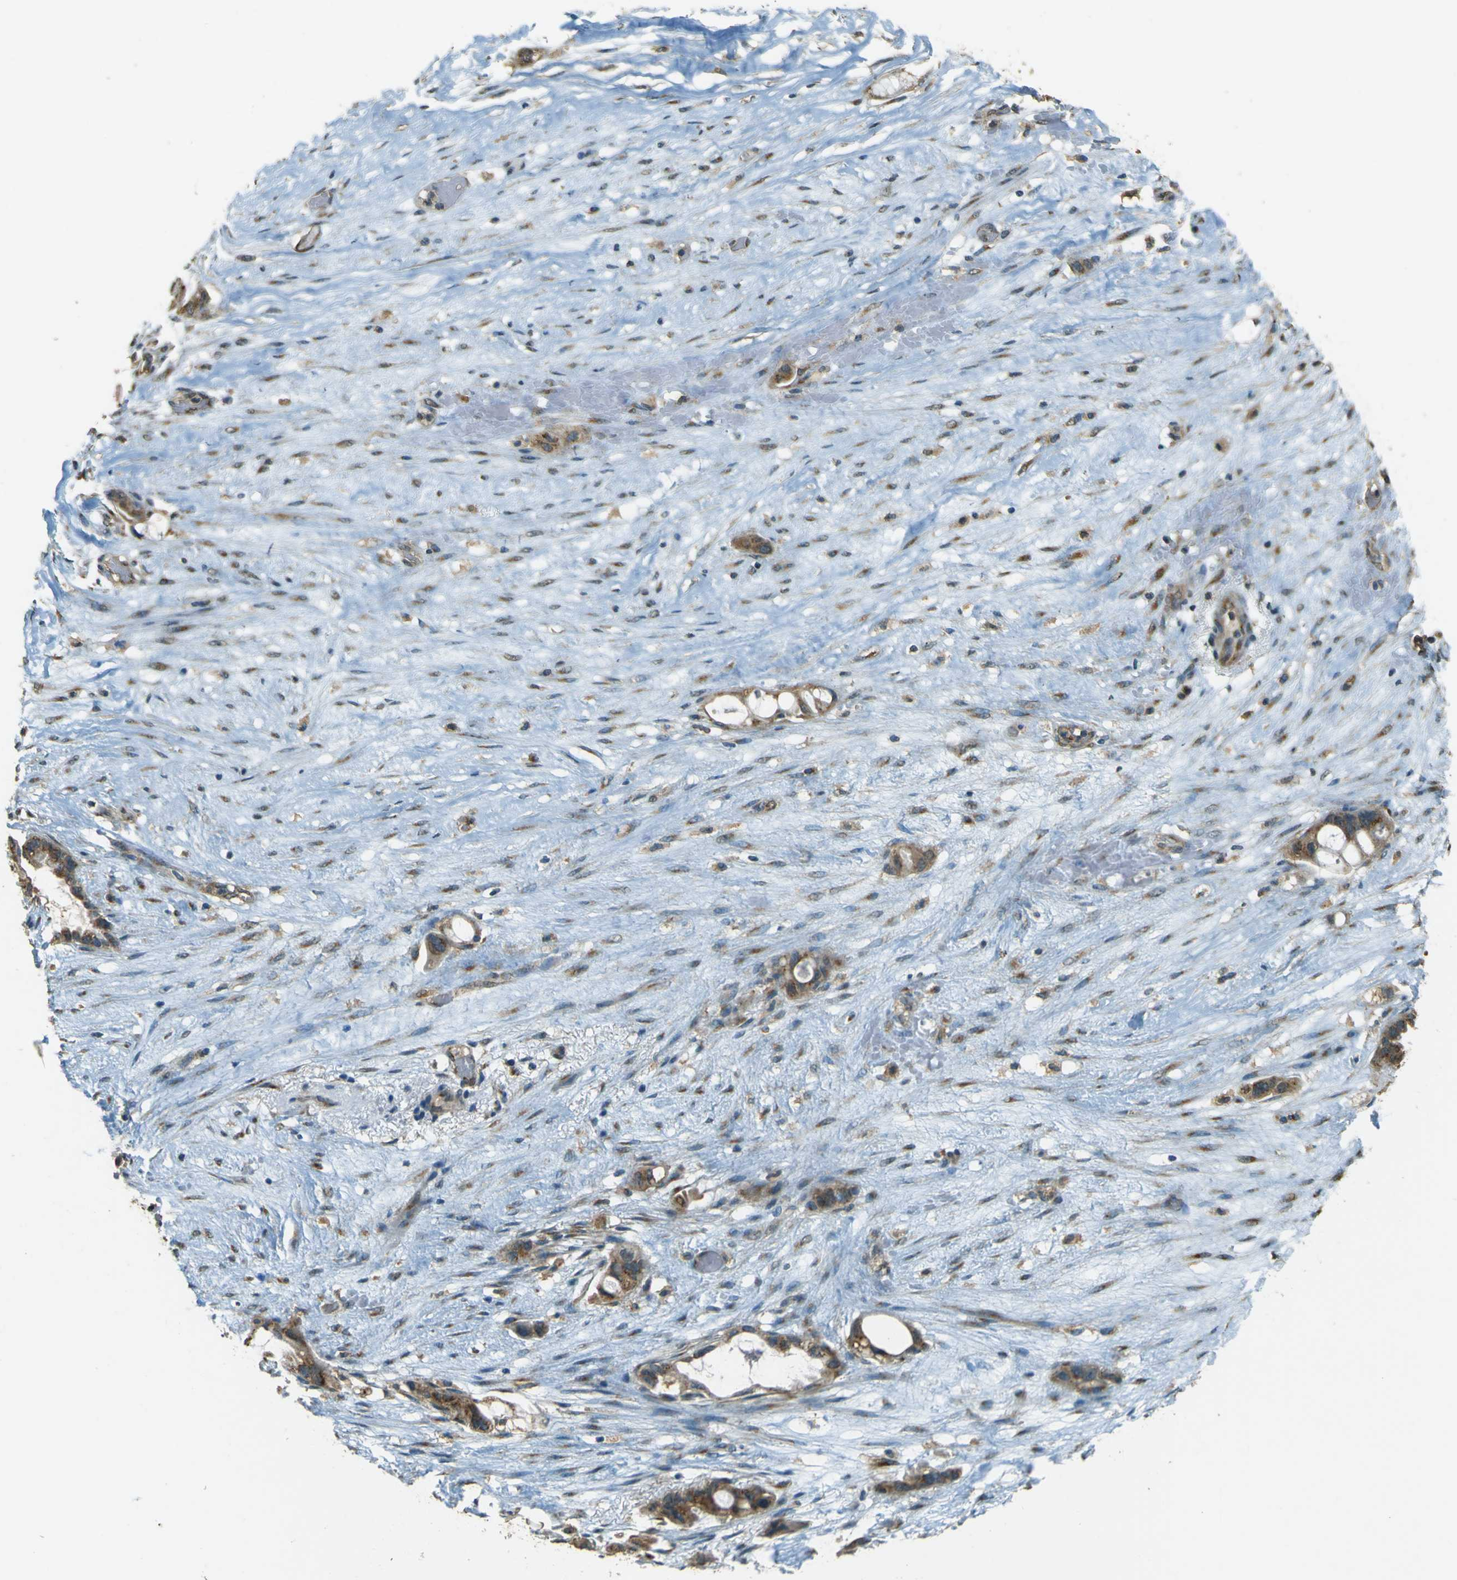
{"staining": {"intensity": "moderate", "quantity": ">75%", "location": "cytoplasmic/membranous"}, "tissue": "liver cancer", "cell_type": "Tumor cells", "image_type": "cancer", "snomed": [{"axis": "morphology", "description": "Cholangiocarcinoma"}, {"axis": "topography", "description": "Liver"}], "caption": "Human liver cholangiocarcinoma stained with a brown dye exhibits moderate cytoplasmic/membranous positive staining in about >75% of tumor cells.", "gene": "GOLGA1", "patient": {"sex": "female", "age": 65}}